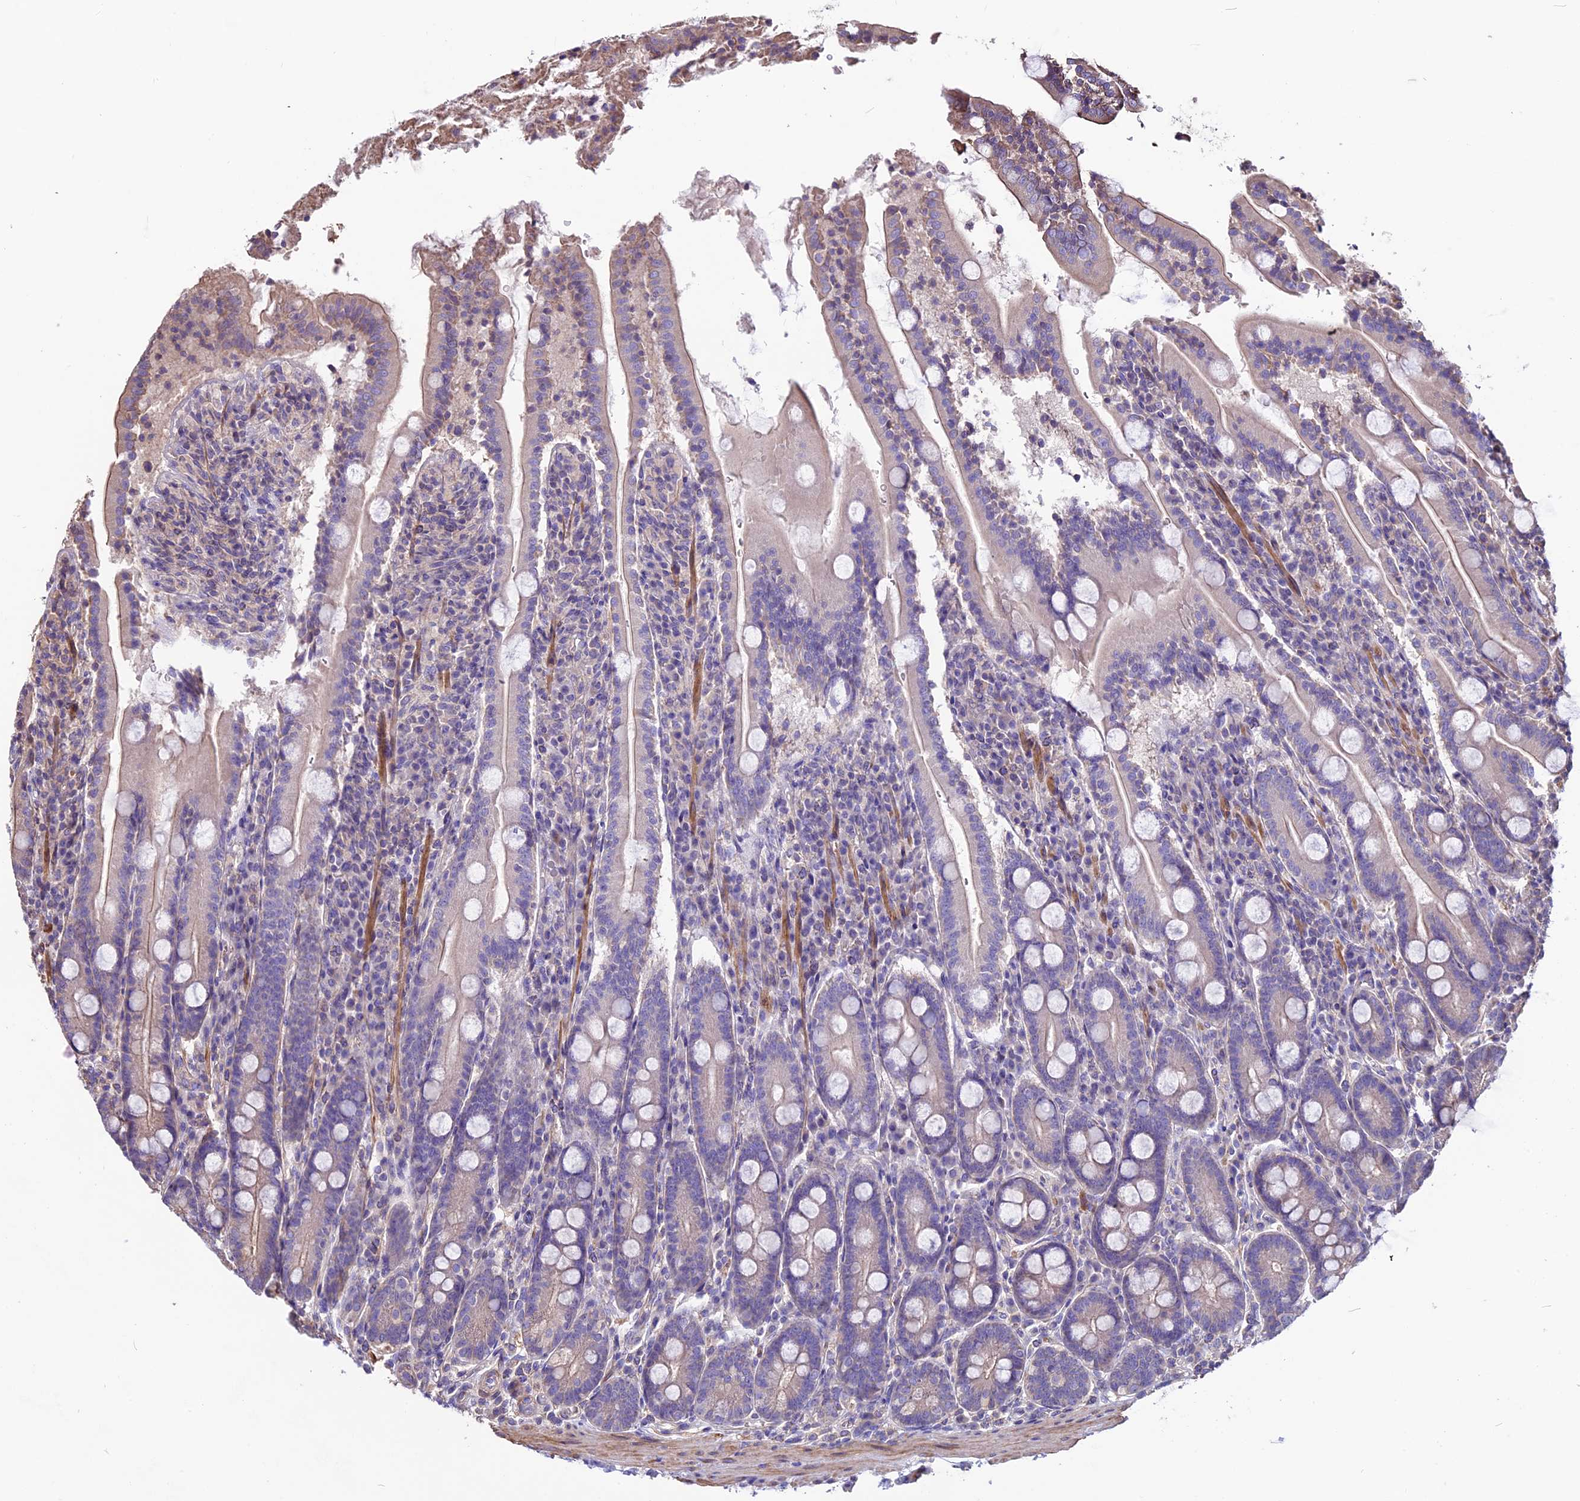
{"staining": {"intensity": "weak", "quantity": "25%-75%", "location": "cytoplasmic/membranous"}, "tissue": "duodenum", "cell_type": "Glandular cells", "image_type": "normal", "snomed": [{"axis": "morphology", "description": "Normal tissue, NOS"}, {"axis": "topography", "description": "Duodenum"}], "caption": "Brown immunohistochemical staining in unremarkable human duodenum displays weak cytoplasmic/membranous positivity in approximately 25%-75% of glandular cells. The protein of interest is shown in brown color, while the nuclei are stained blue.", "gene": "ANO3", "patient": {"sex": "male", "age": 35}}